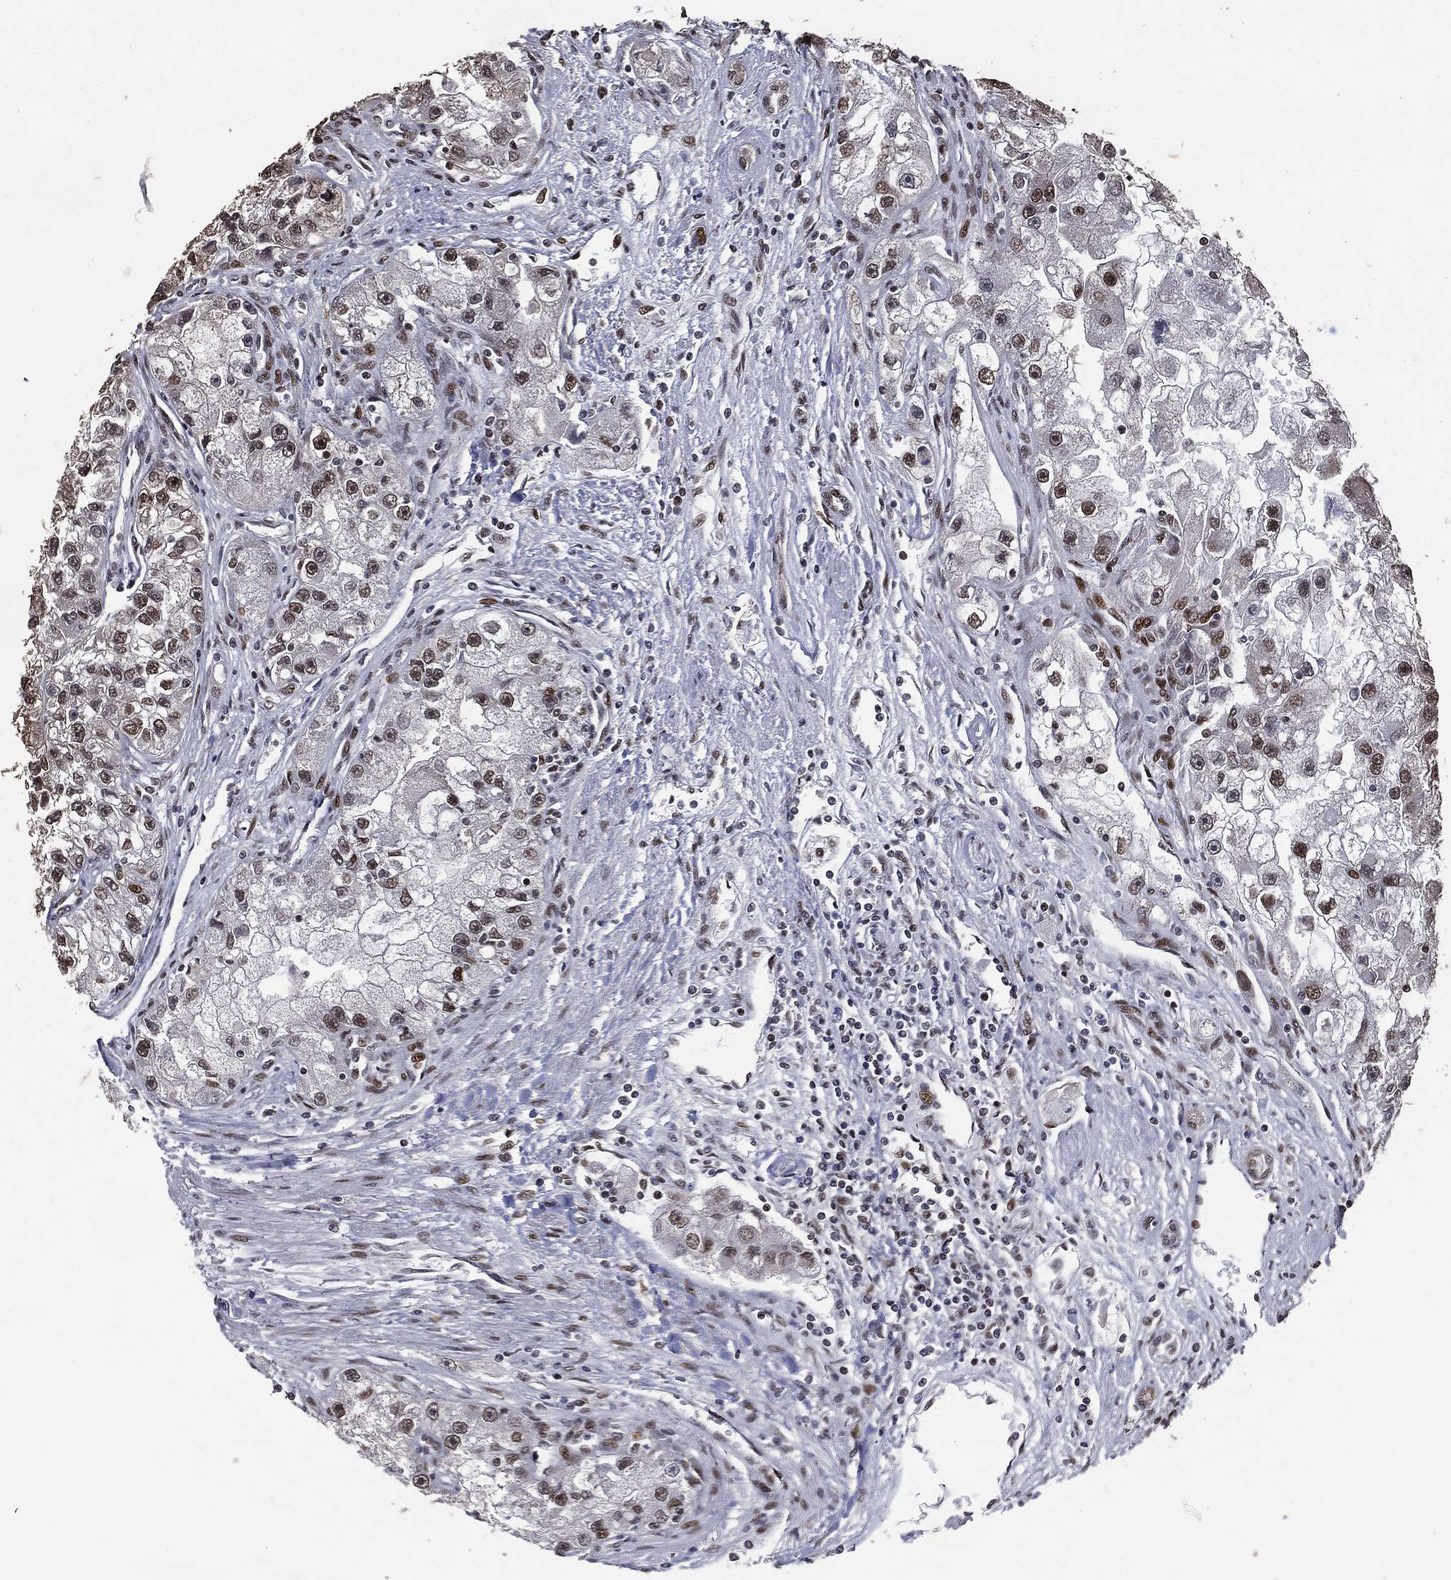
{"staining": {"intensity": "strong", "quantity": "25%-75%", "location": "nuclear"}, "tissue": "renal cancer", "cell_type": "Tumor cells", "image_type": "cancer", "snomed": [{"axis": "morphology", "description": "Adenocarcinoma, NOS"}, {"axis": "topography", "description": "Kidney"}], "caption": "Protein positivity by immunohistochemistry reveals strong nuclear positivity in about 25%-75% of tumor cells in adenocarcinoma (renal). The staining was performed using DAB (3,3'-diaminobenzidine), with brown indicating positive protein expression. Nuclei are stained blue with hematoxylin.", "gene": "DVL2", "patient": {"sex": "male", "age": 63}}